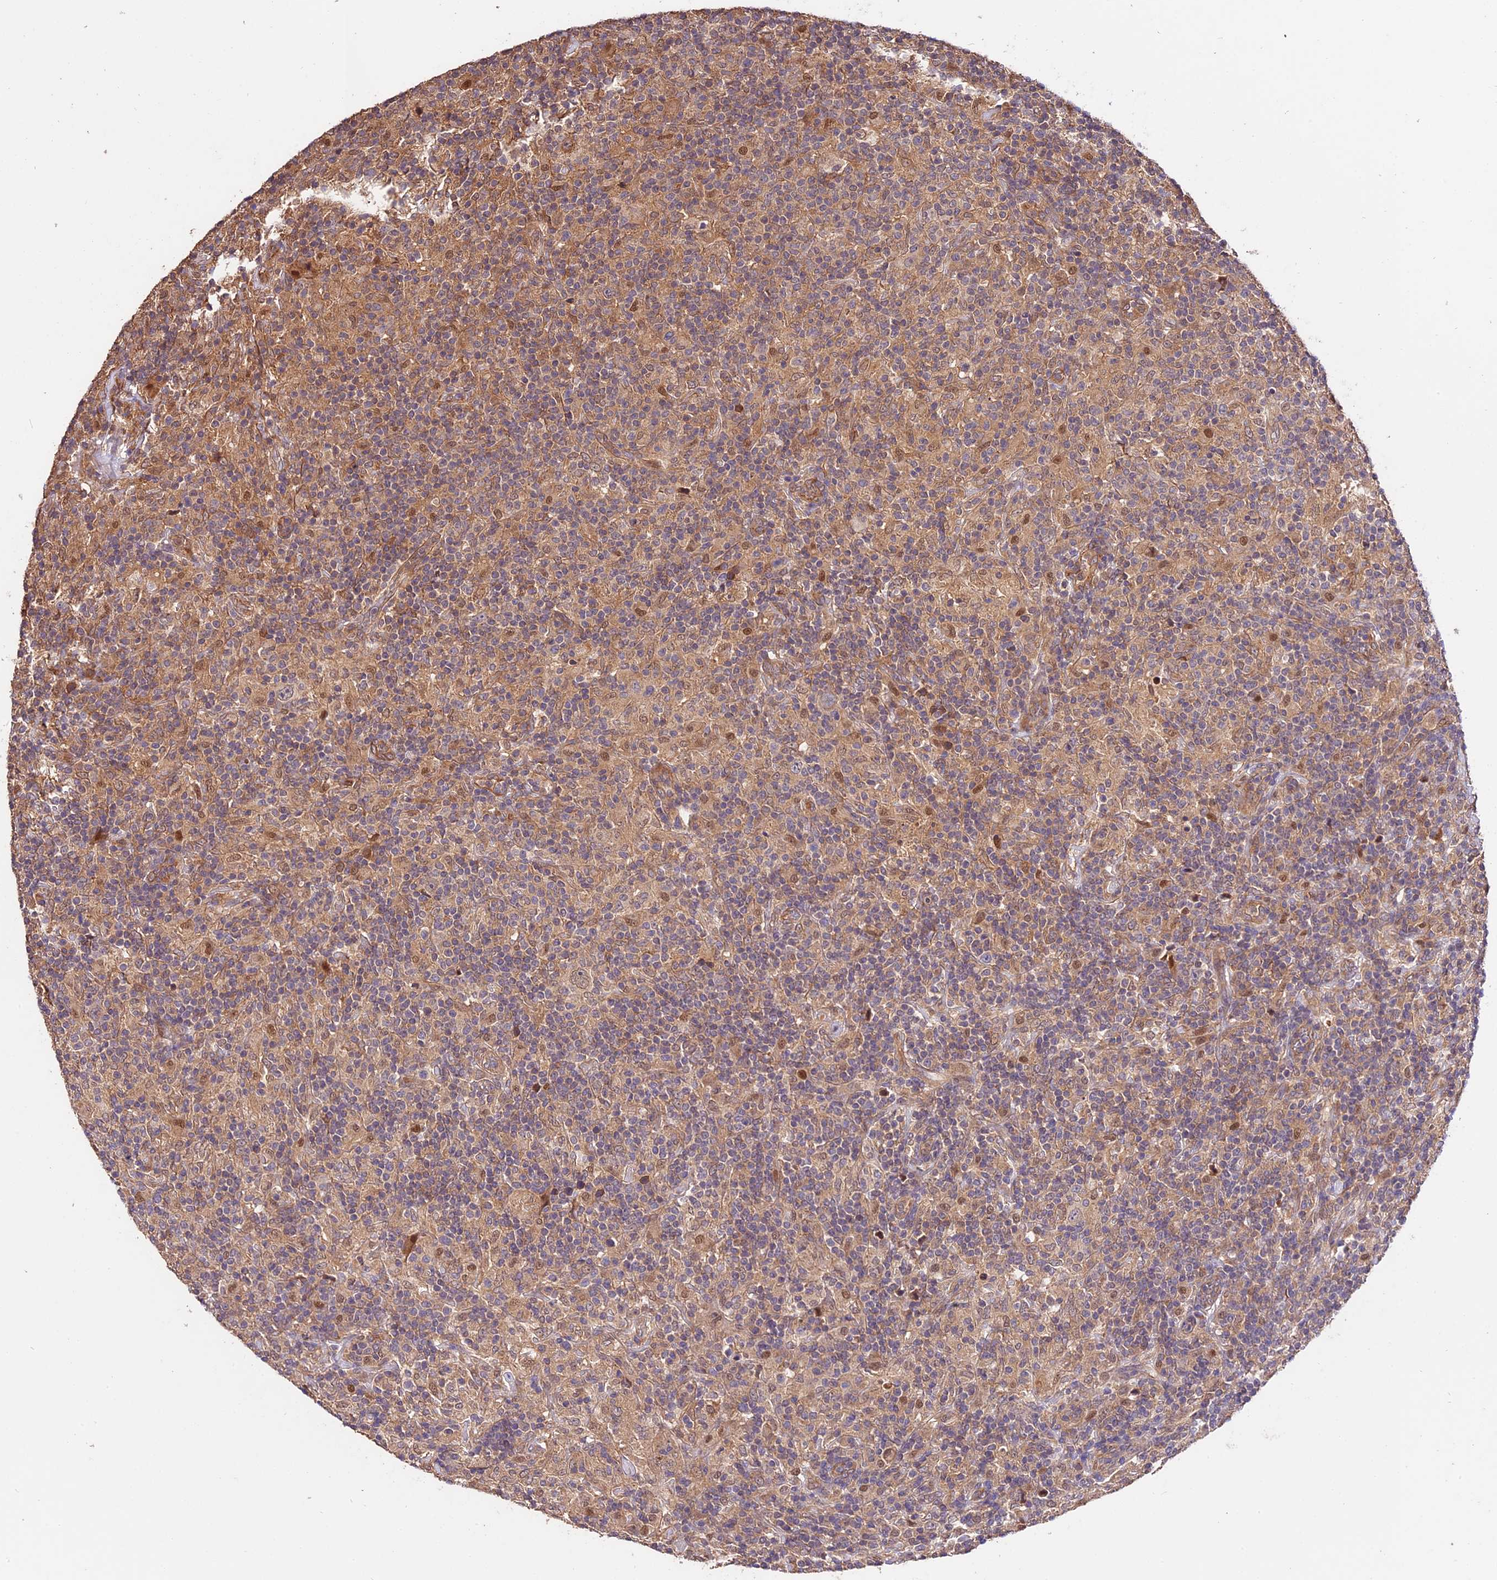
{"staining": {"intensity": "negative", "quantity": "none", "location": "none"}, "tissue": "lymphoma", "cell_type": "Tumor cells", "image_type": "cancer", "snomed": [{"axis": "morphology", "description": "Hodgkin's disease, NOS"}, {"axis": "topography", "description": "Lymph node"}], "caption": "Hodgkin's disease stained for a protein using immunohistochemistry shows no staining tumor cells.", "gene": "CES3", "patient": {"sex": "male", "age": 70}}